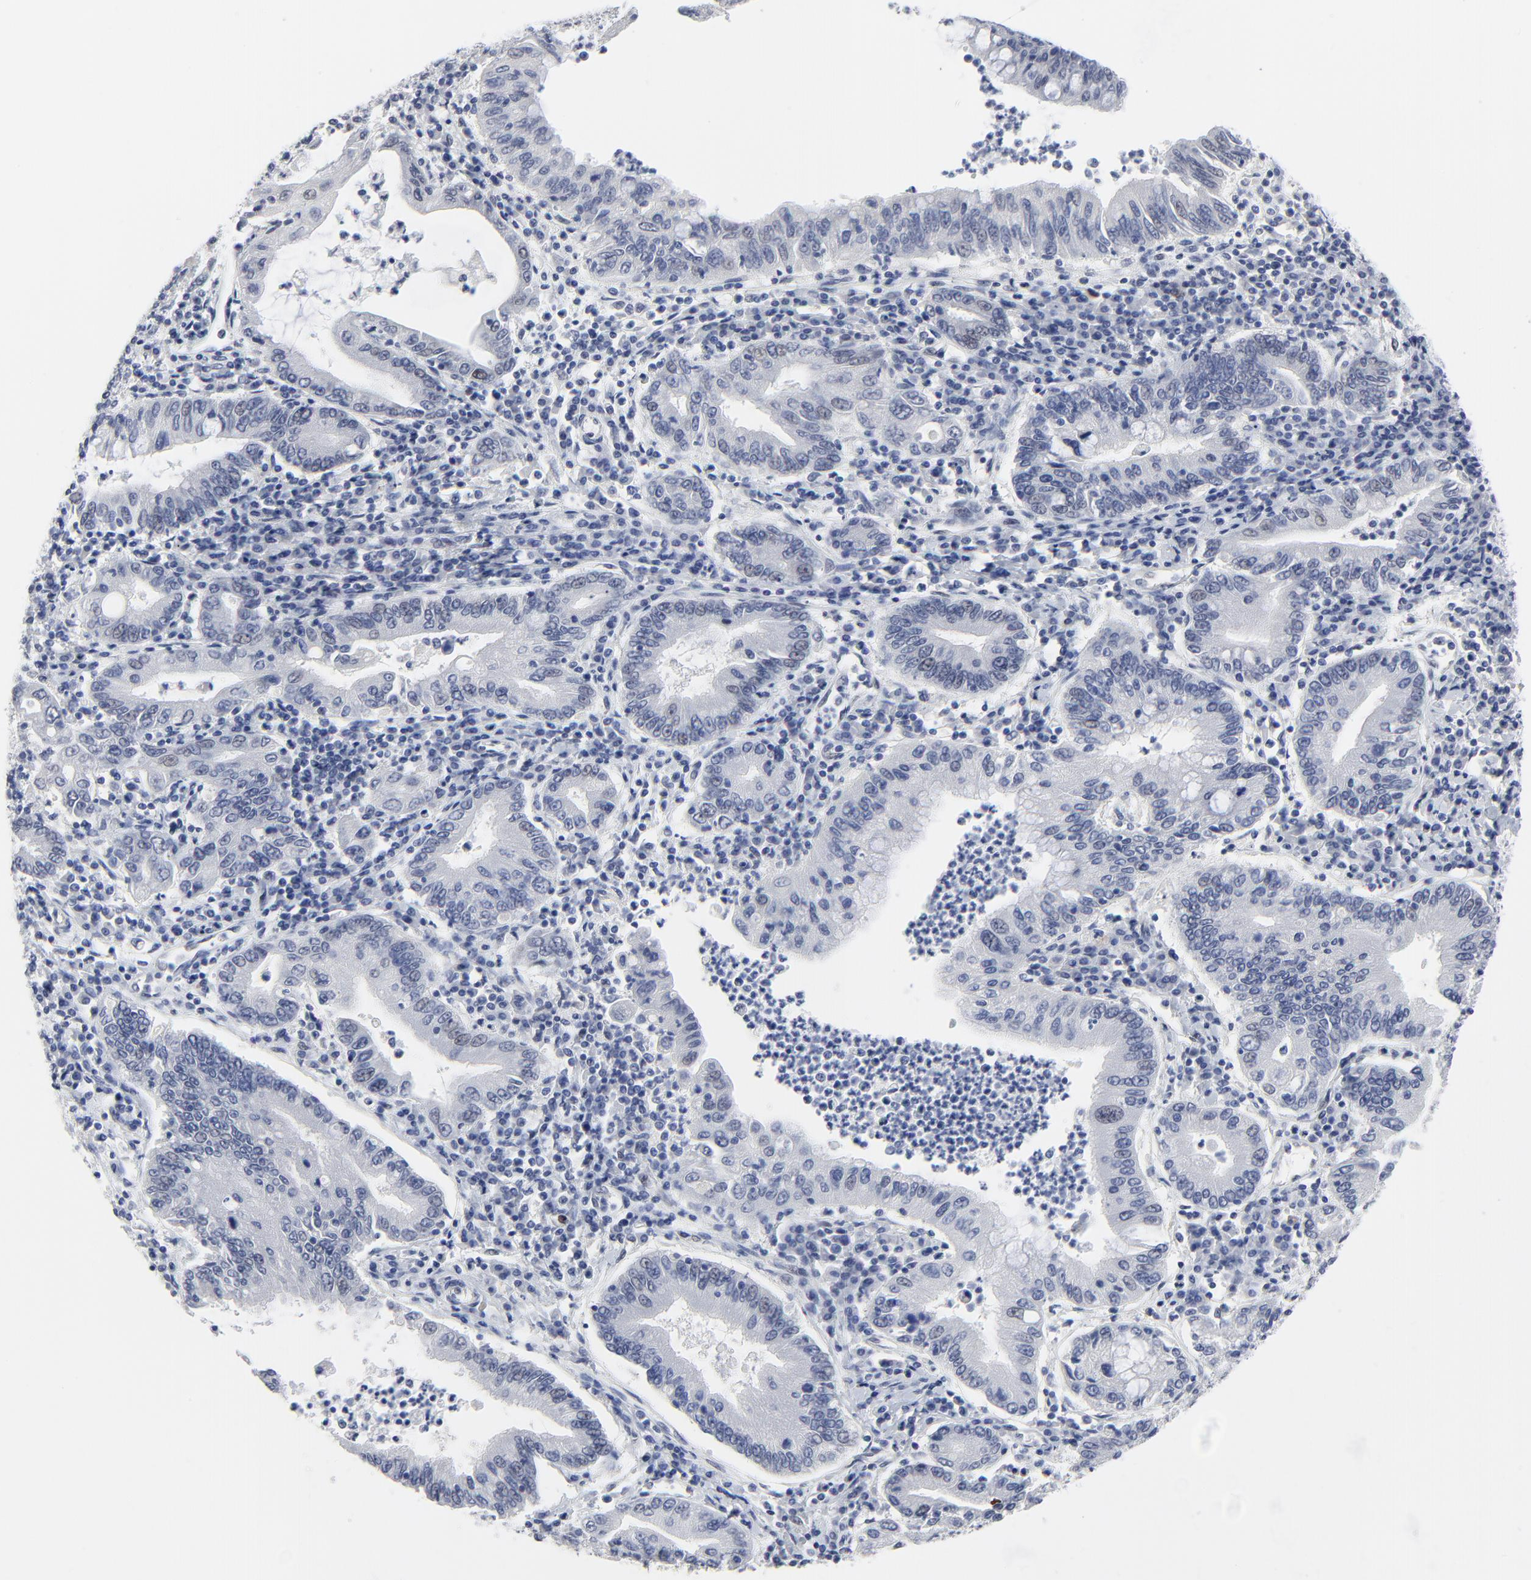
{"staining": {"intensity": "negative", "quantity": "none", "location": "none"}, "tissue": "stomach cancer", "cell_type": "Tumor cells", "image_type": "cancer", "snomed": [{"axis": "morphology", "description": "Normal tissue, NOS"}, {"axis": "morphology", "description": "Adenocarcinoma, NOS"}, {"axis": "topography", "description": "Esophagus"}, {"axis": "topography", "description": "Stomach, upper"}, {"axis": "topography", "description": "Peripheral nerve tissue"}], "caption": "Immunohistochemical staining of human stomach cancer (adenocarcinoma) displays no significant staining in tumor cells. (Stains: DAB (3,3'-diaminobenzidine) immunohistochemistry with hematoxylin counter stain, Microscopy: brightfield microscopy at high magnification).", "gene": "ZNF589", "patient": {"sex": "male", "age": 62}}